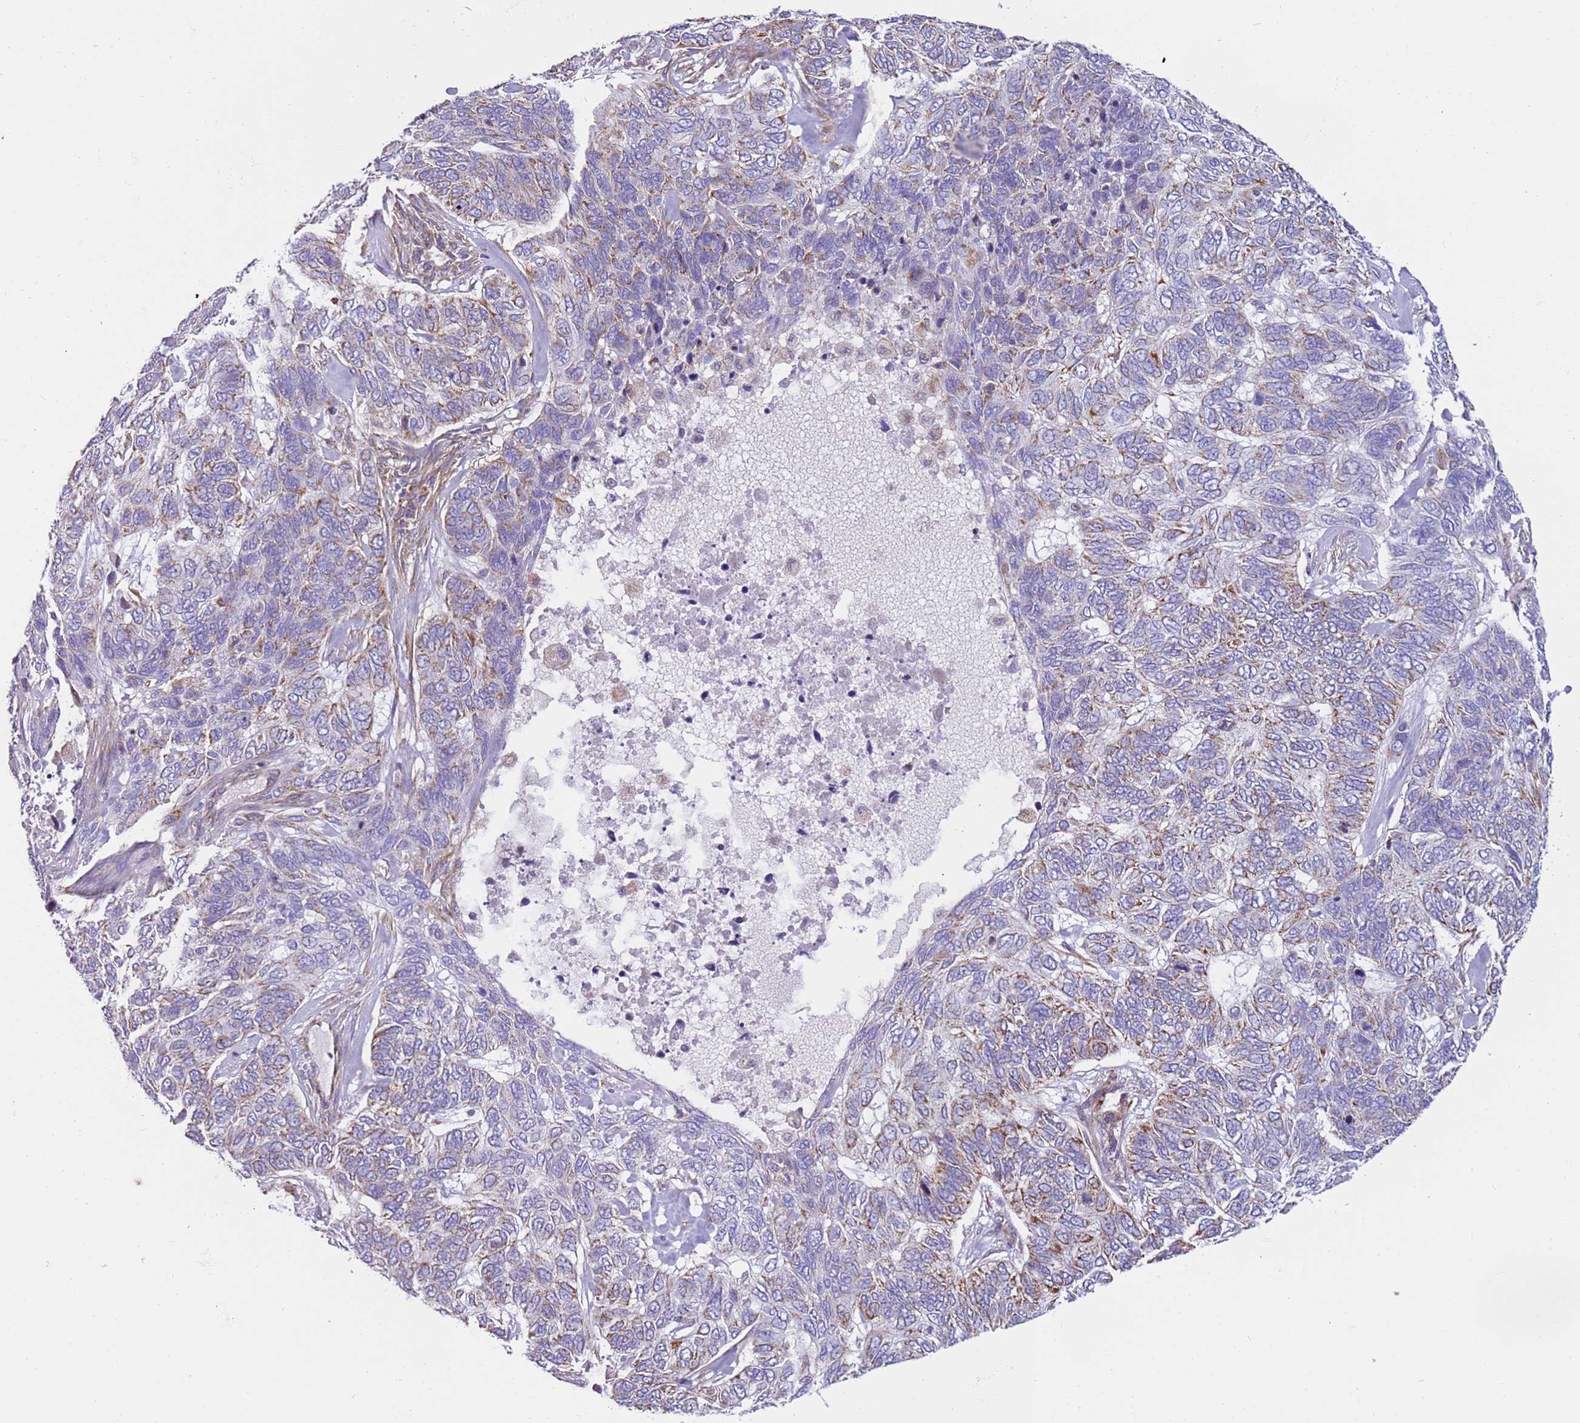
{"staining": {"intensity": "moderate", "quantity": "<25%", "location": "cytoplasmic/membranous"}, "tissue": "skin cancer", "cell_type": "Tumor cells", "image_type": "cancer", "snomed": [{"axis": "morphology", "description": "Basal cell carcinoma"}, {"axis": "topography", "description": "Skin"}], "caption": "Immunohistochemistry (IHC) of human basal cell carcinoma (skin) shows low levels of moderate cytoplasmic/membranous positivity in approximately <25% of tumor cells.", "gene": "MRPL20", "patient": {"sex": "female", "age": 65}}